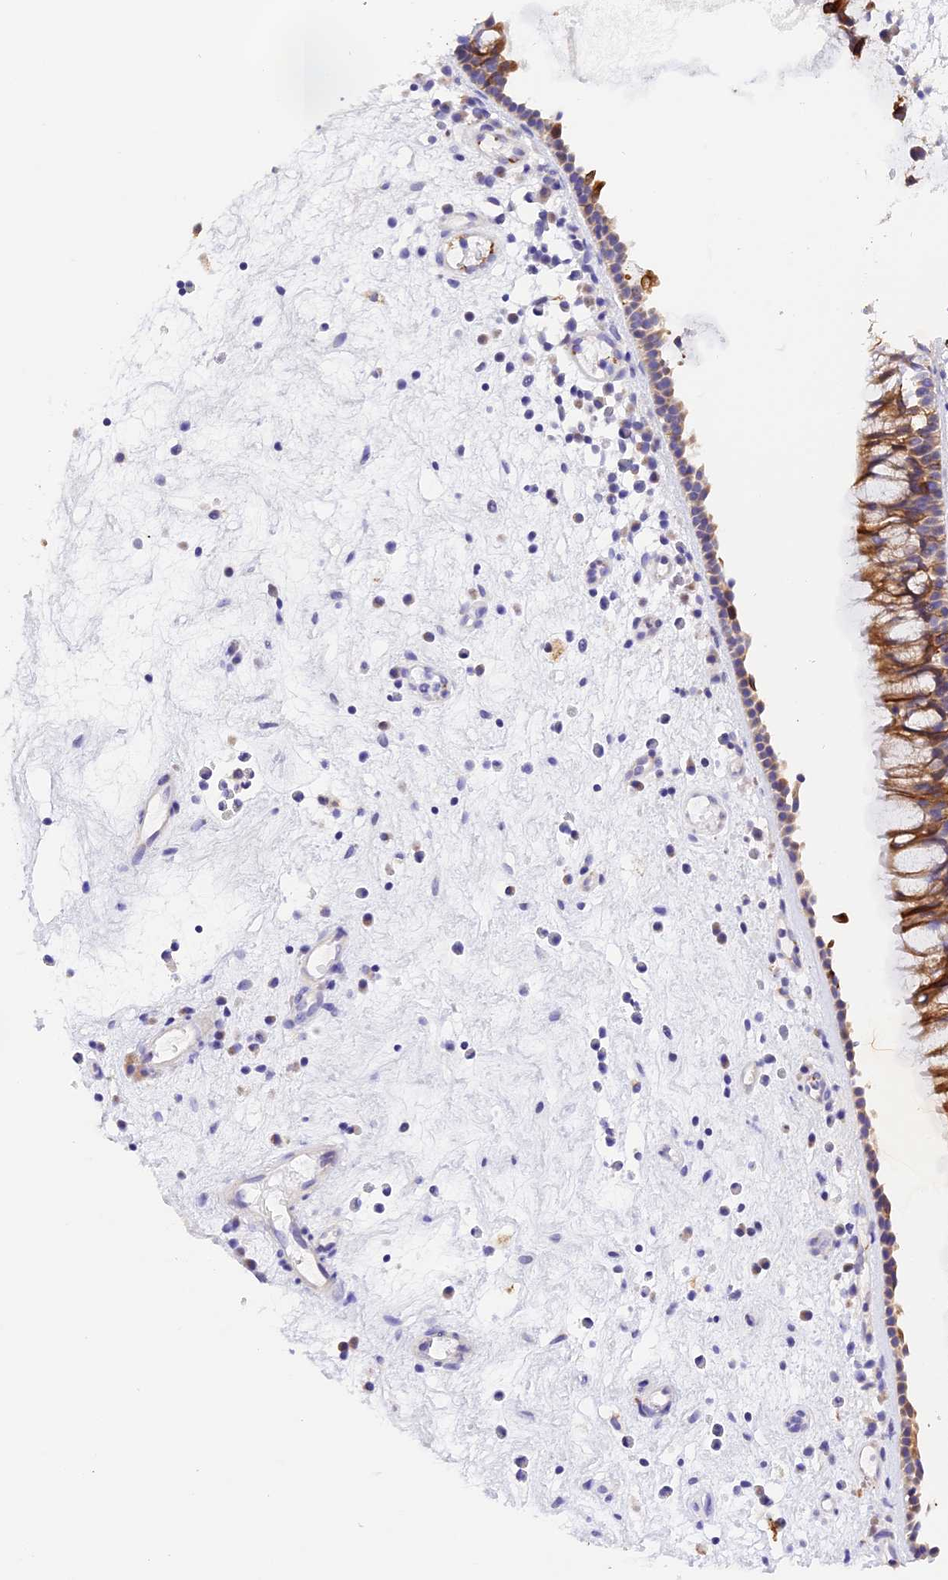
{"staining": {"intensity": "moderate", "quantity": ">75%", "location": "cytoplasmic/membranous"}, "tissue": "nasopharynx", "cell_type": "Respiratory epithelial cells", "image_type": "normal", "snomed": [{"axis": "morphology", "description": "Normal tissue, NOS"}, {"axis": "morphology", "description": "Inflammation, NOS"}, {"axis": "morphology", "description": "Malignant melanoma, Metastatic site"}, {"axis": "topography", "description": "Nasopharynx"}], "caption": "The immunohistochemical stain shows moderate cytoplasmic/membranous expression in respiratory epithelial cells of unremarkable nasopharynx.", "gene": "PKIA", "patient": {"sex": "male", "age": 70}}